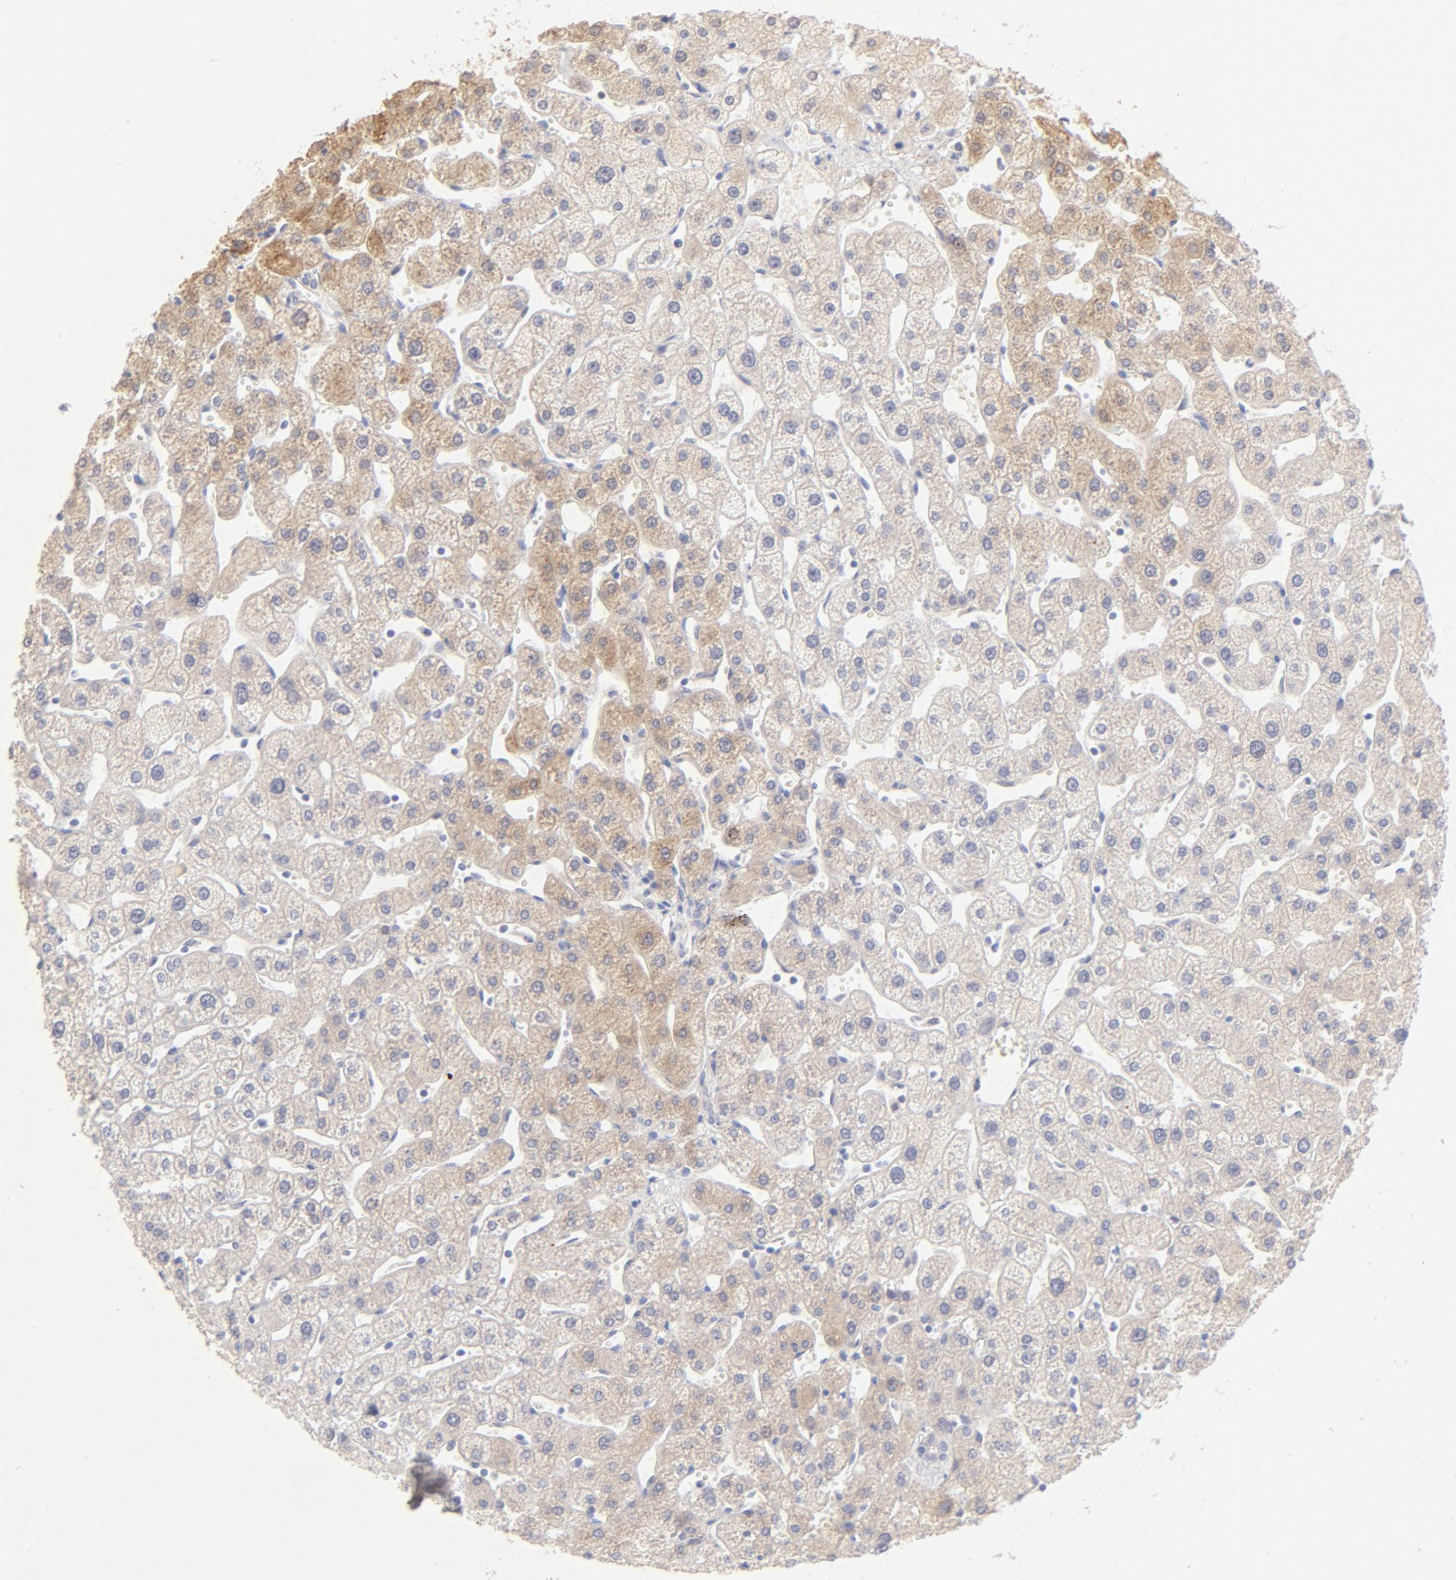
{"staining": {"intensity": "negative", "quantity": "none", "location": "none"}, "tissue": "liver", "cell_type": "Cholangiocytes", "image_type": "normal", "snomed": [{"axis": "morphology", "description": "Normal tissue, NOS"}, {"axis": "topography", "description": "Liver"}], "caption": "Immunohistochemistry (IHC) of normal human liver reveals no expression in cholangiocytes.", "gene": "NKX2", "patient": {"sex": "male", "age": 67}}